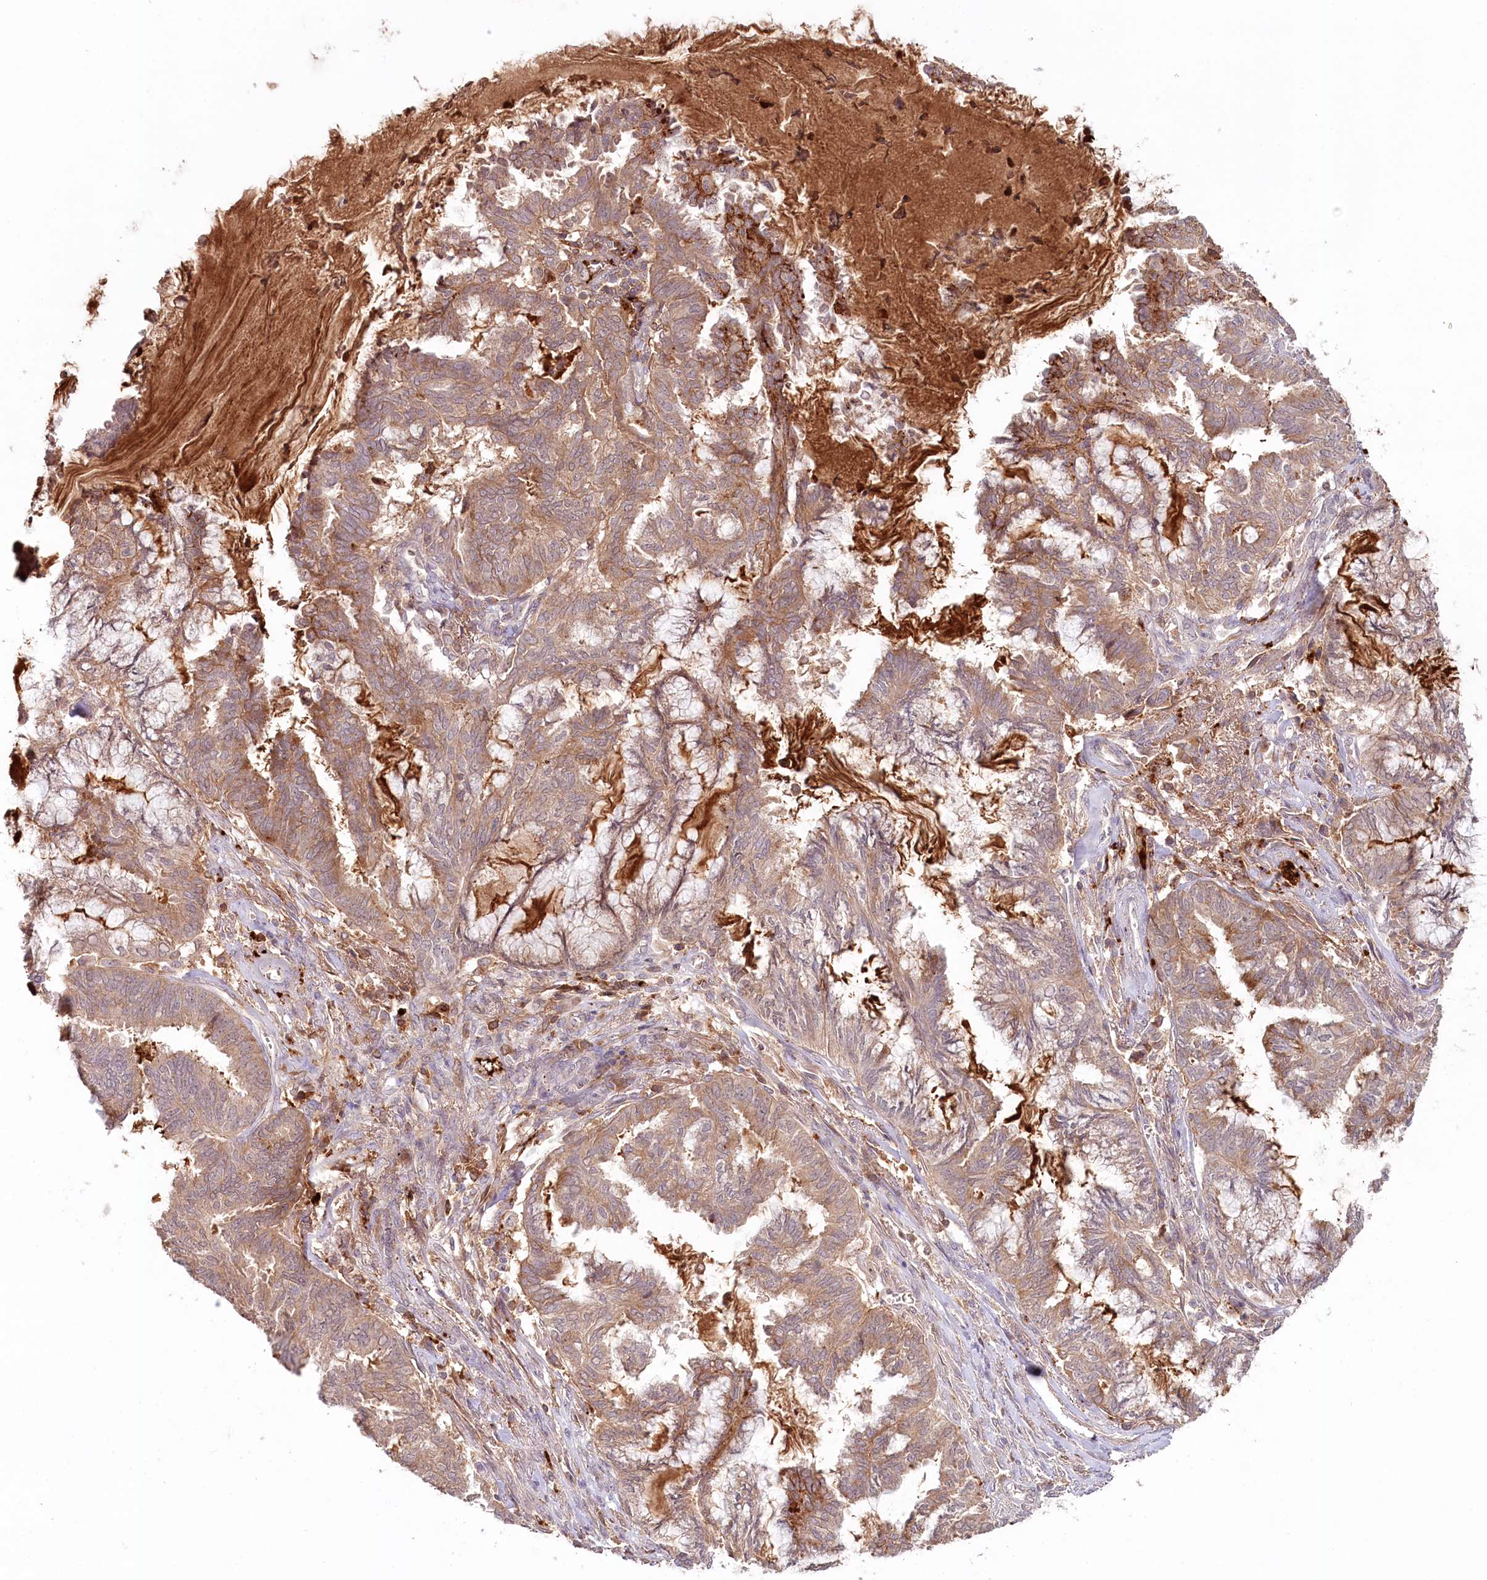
{"staining": {"intensity": "moderate", "quantity": ">75%", "location": "cytoplasmic/membranous"}, "tissue": "endometrial cancer", "cell_type": "Tumor cells", "image_type": "cancer", "snomed": [{"axis": "morphology", "description": "Adenocarcinoma, NOS"}, {"axis": "topography", "description": "Endometrium"}], "caption": "A micrograph of human adenocarcinoma (endometrial) stained for a protein reveals moderate cytoplasmic/membranous brown staining in tumor cells.", "gene": "PSAPL1", "patient": {"sex": "female", "age": 86}}